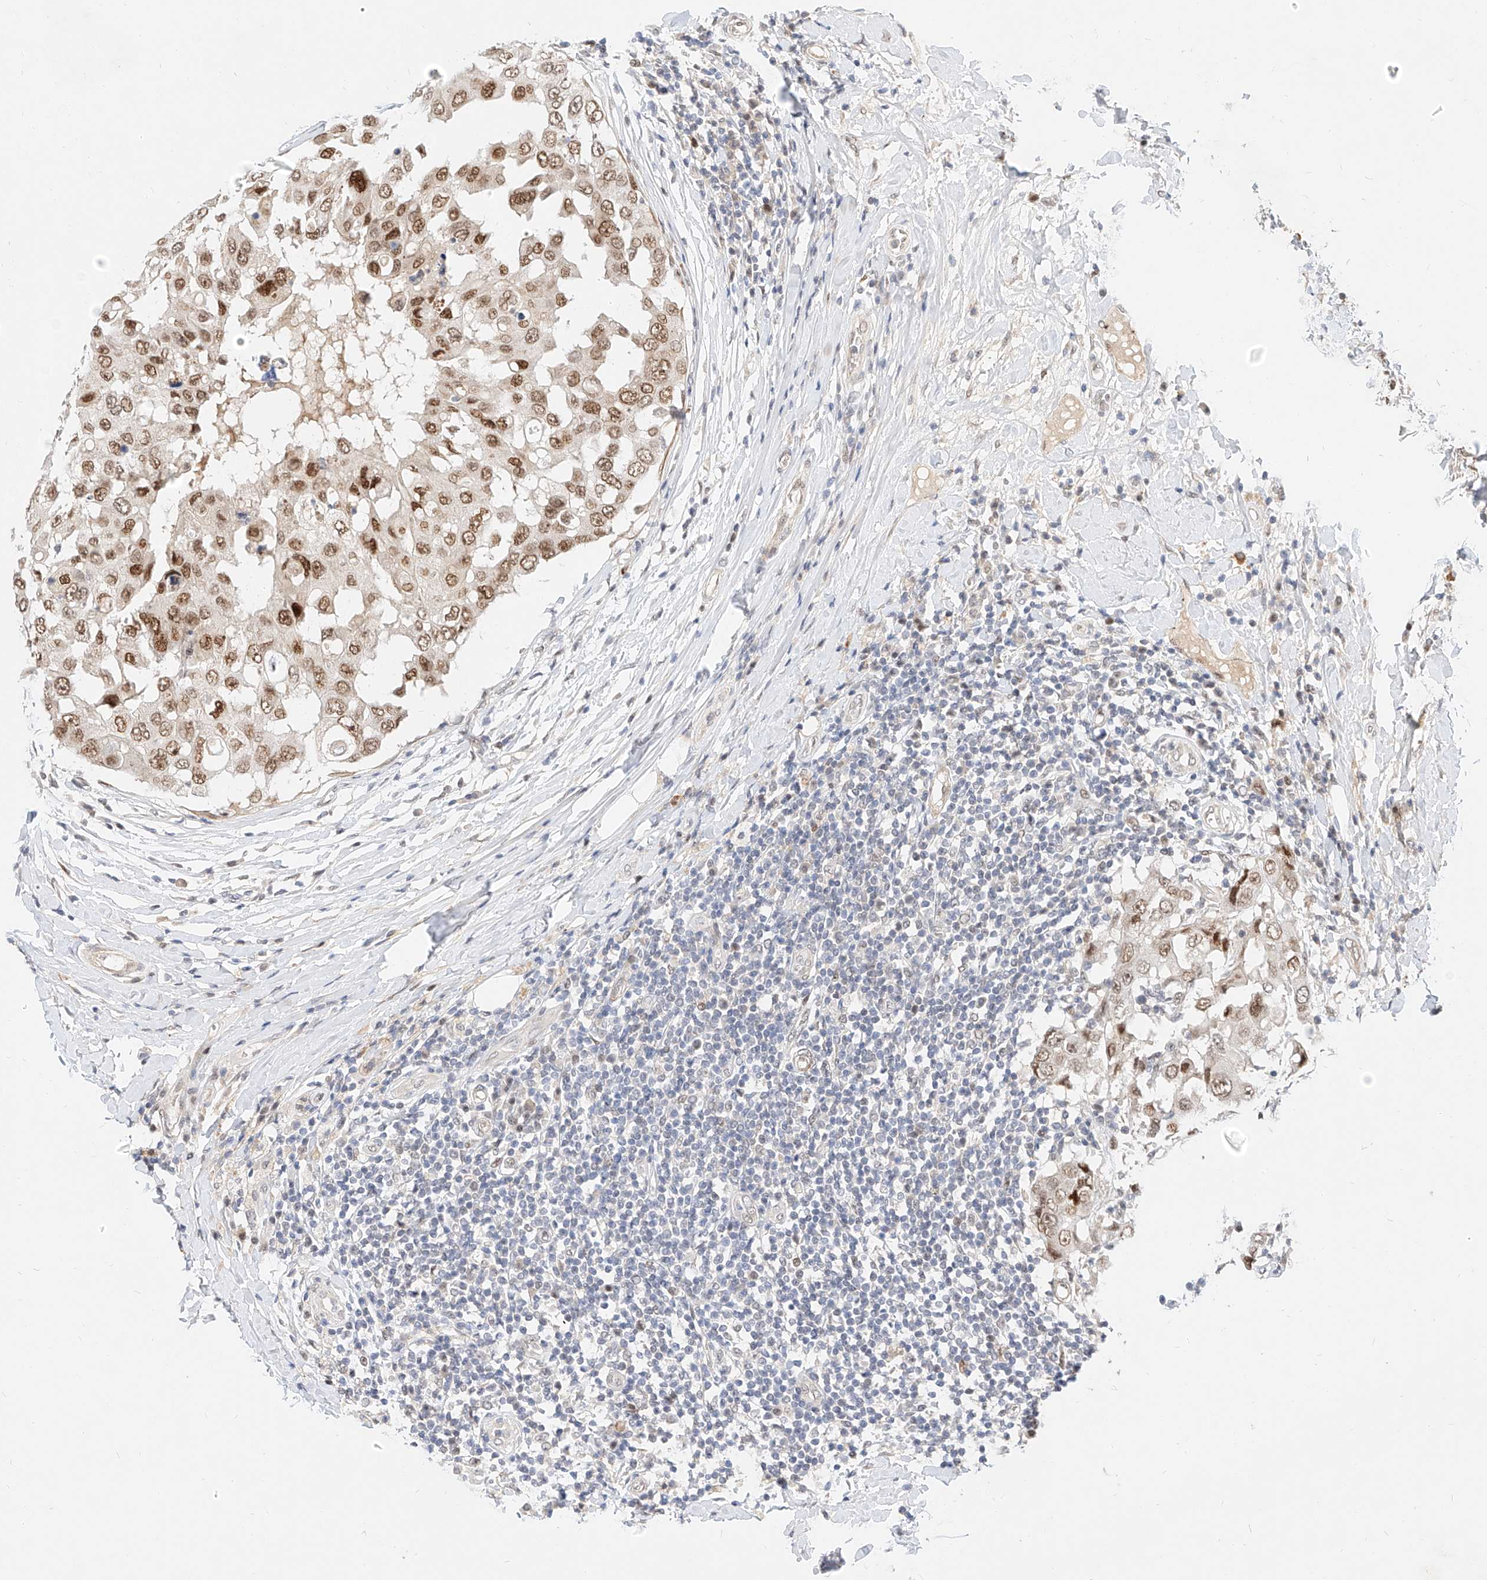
{"staining": {"intensity": "moderate", "quantity": ">75%", "location": "nuclear"}, "tissue": "breast cancer", "cell_type": "Tumor cells", "image_type": "cancer", "snomed": [{"axis": "morphology", "description": "Duct carcinoma"}, {"axis": "topography", "description": "Breast"}], "caption": "A photomicrograph of breast invasive ductal carcinoma stained for a protein exhibits moderate nuclear brown staining in tumor cells. The staining was performed using DAB (3,3'-diaminobenzidine) to visualize the protein expression in brown, while the nuclei were stained in blue with hematoxylin (Magnification: 20x).", "gene": "CBX8", "patient": {"sex": "female", "age": 27}}